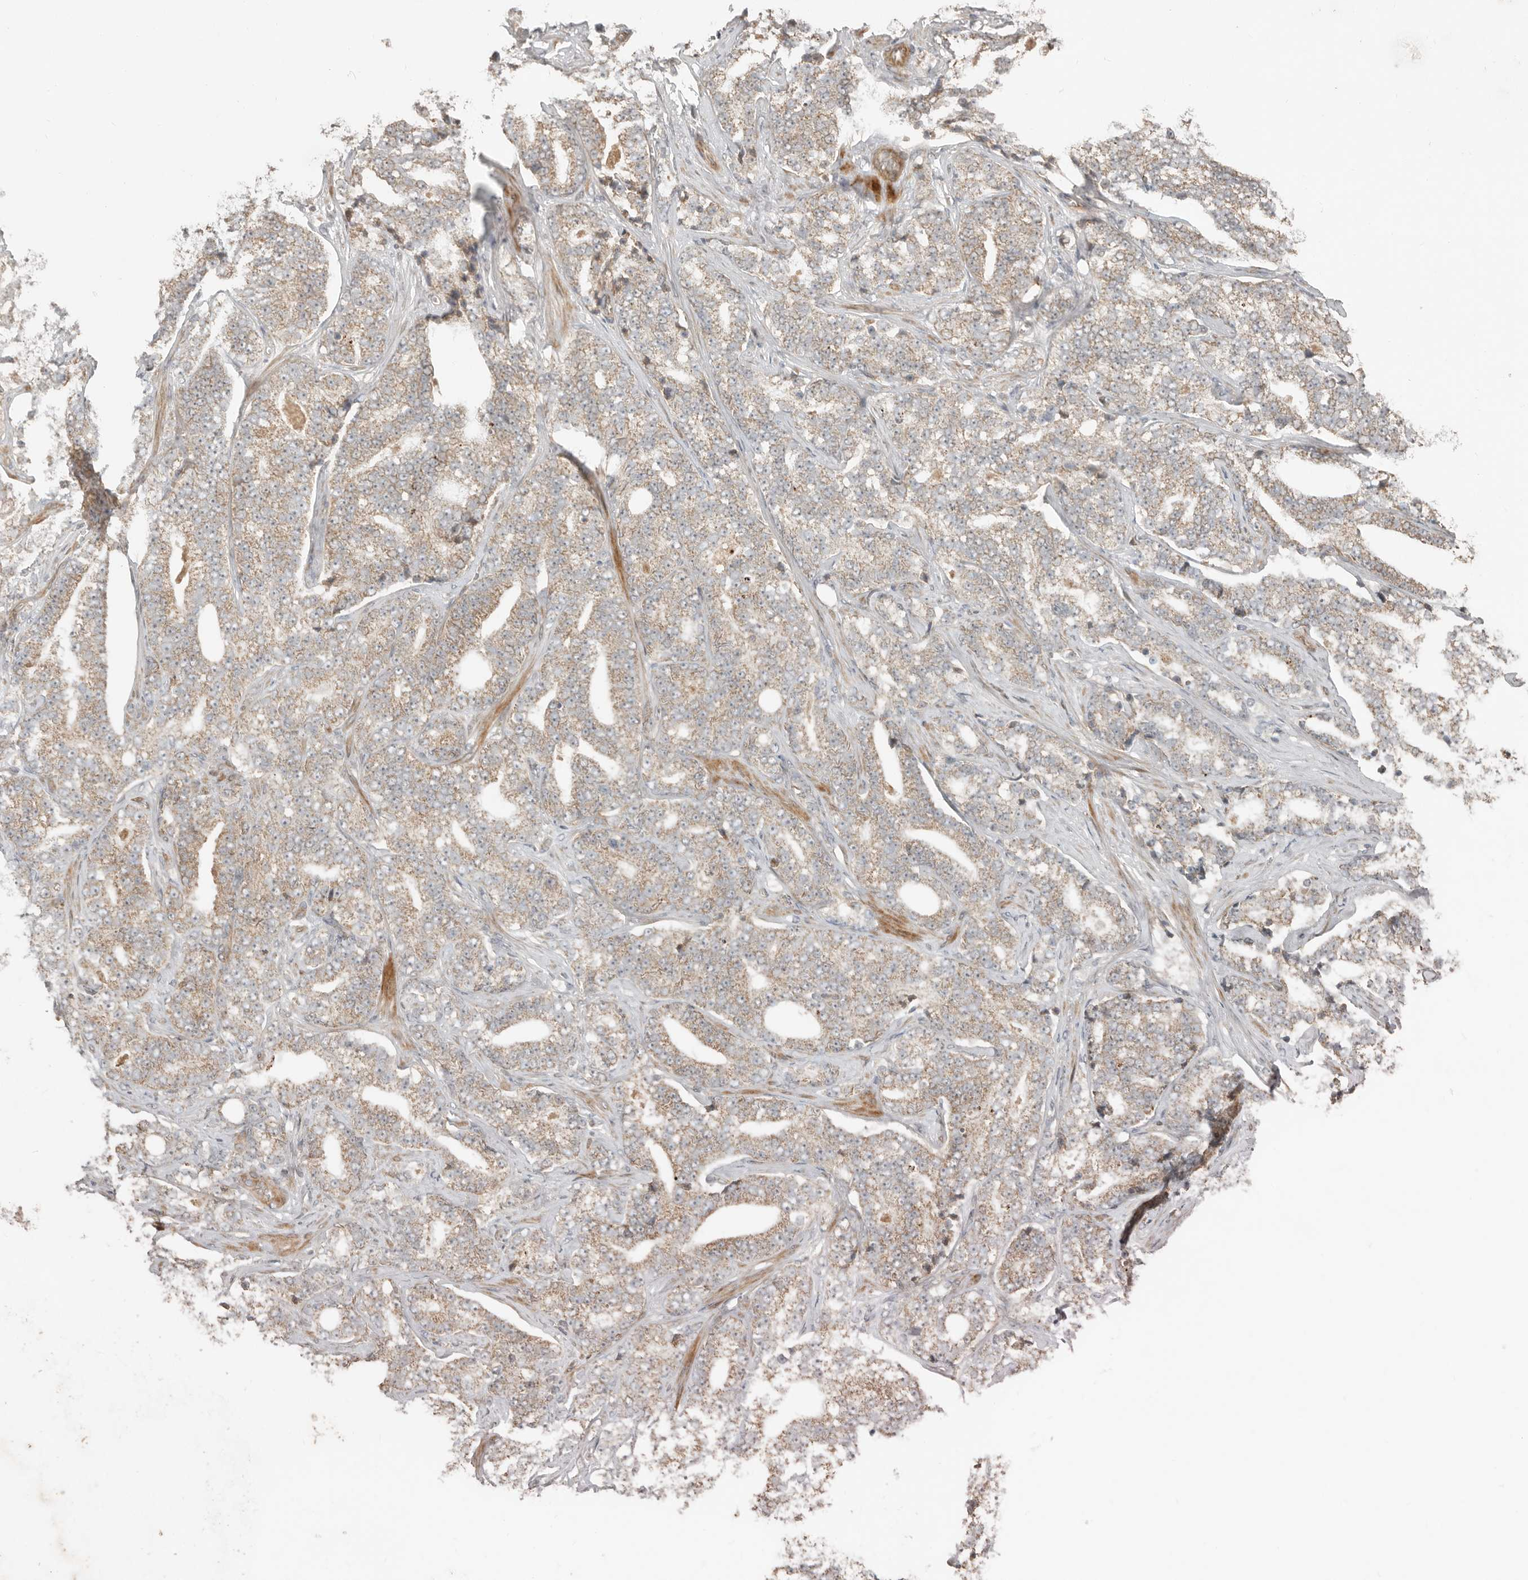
{"staining": {"intensity": "weak", "quantity": ">75%", "location": "cytoplasmic/membranous"}, "tissue": "prostate cancer", "cell_type": "Tumor cells", "image_type": "cancer", "snomed": [{"axis": "morphology", "description": "Adenocarcinoma, High grade"}, {"axis": "topography", "description": "Prostate and seminal vesicle, NOS"}], "caption": "Protein staining displays weak cytoplasmic/membranous positivity in approximately >75% of tumor cells in adenocarcinoma (high-grade) (prostate).", "gene": "SLC6A7", "patient": {"sex": "male", "age": 67}}